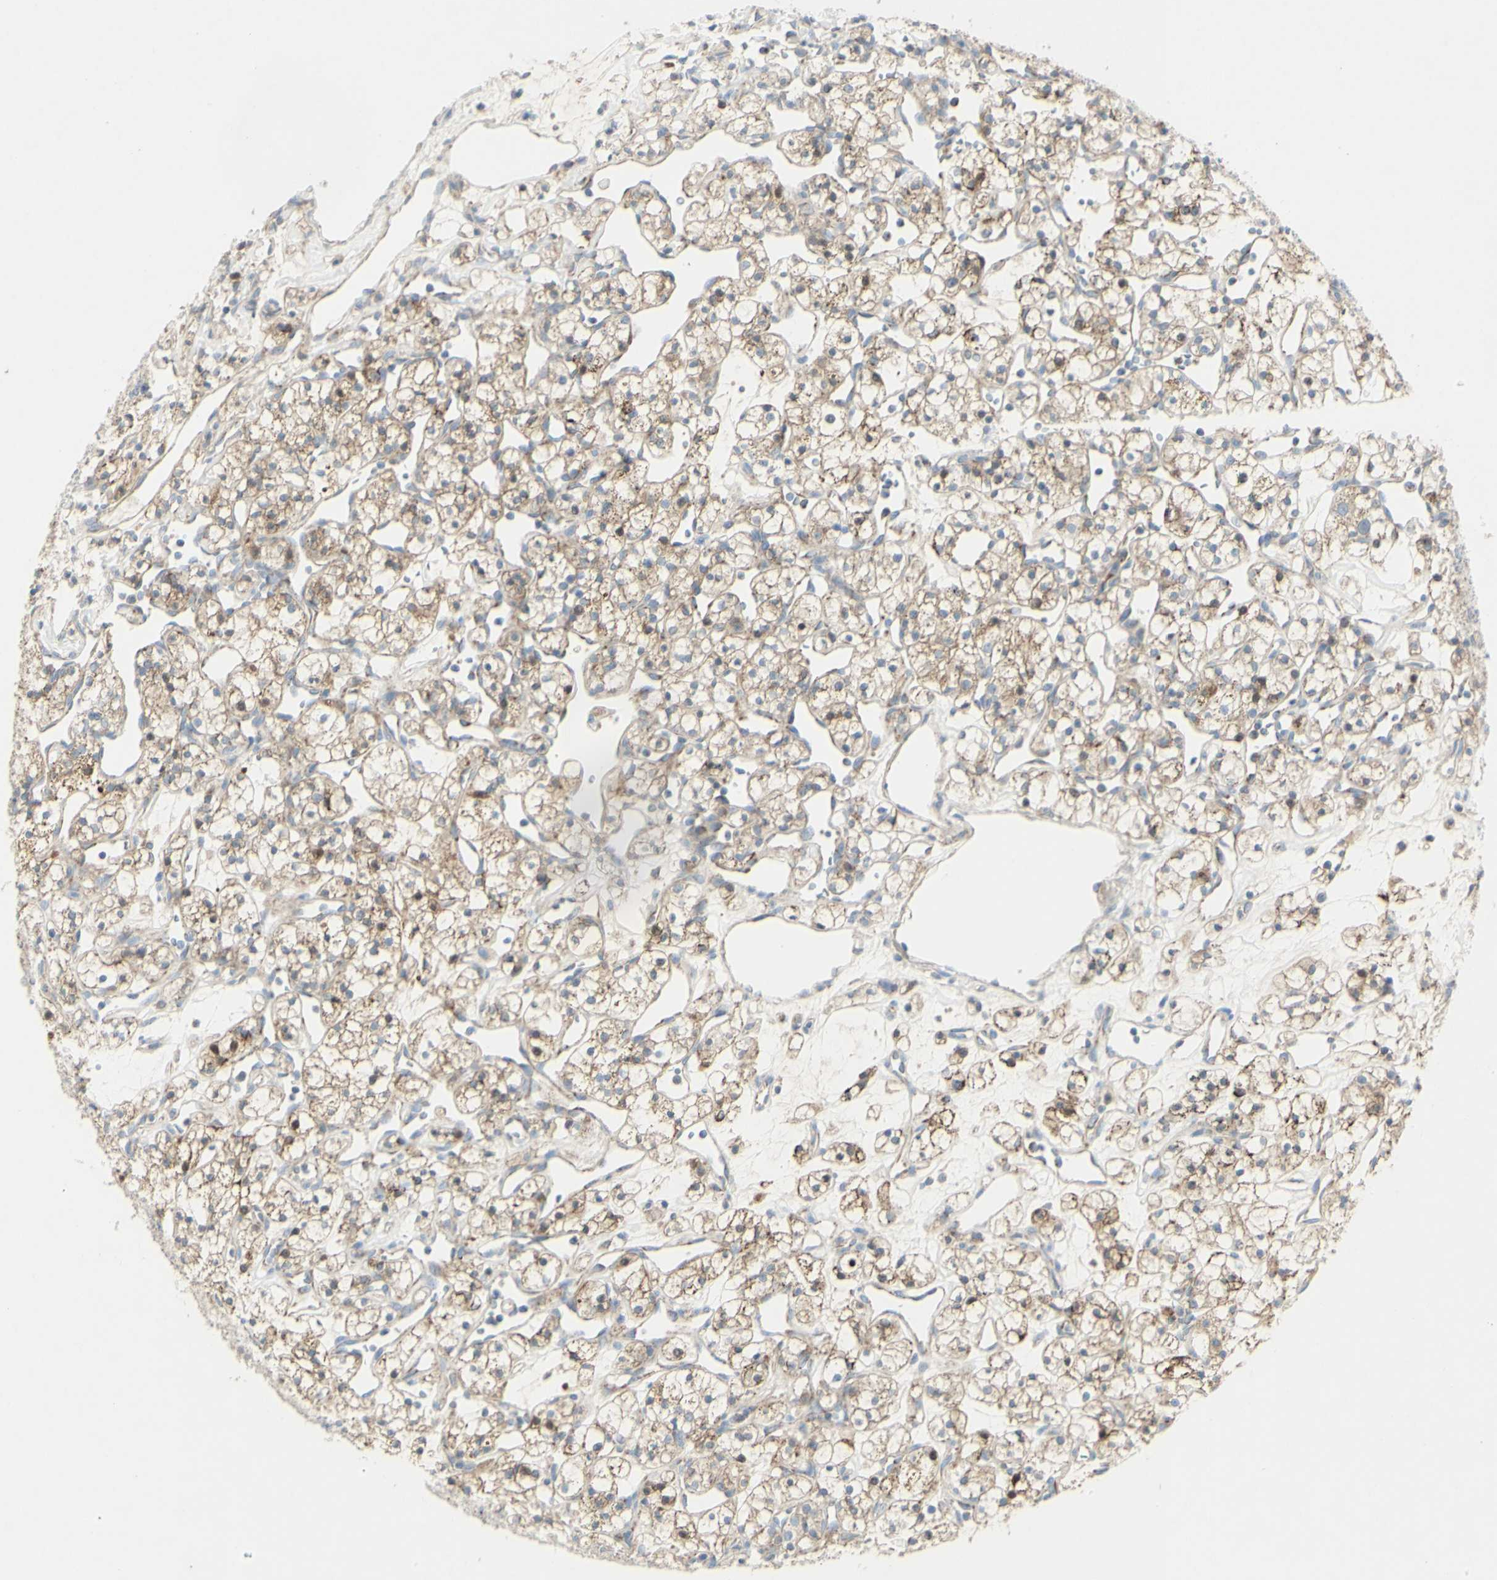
{"staining": {"intensity": "weak", "quantity": ">75%", "location": "cytoplasmic/membranous"}, "tissue": "renal cancer", "cell_type": "Tumor cells", "image_type": "cancer", "snomed": [{"axis": "morphology", "description": "Adenocarcinoma, NOS"}, {"axis": "topography", "description": "Kidney"}], "caption": "The image shows immunohistochemical staining of renal adenocarcinoma. There is weak cytoplasmic/membranous positivity is appreciated in approximately >75% of tumor cells.", "gene": "CNTNAP1", "patient": {"sex": "female", "age": 60}}